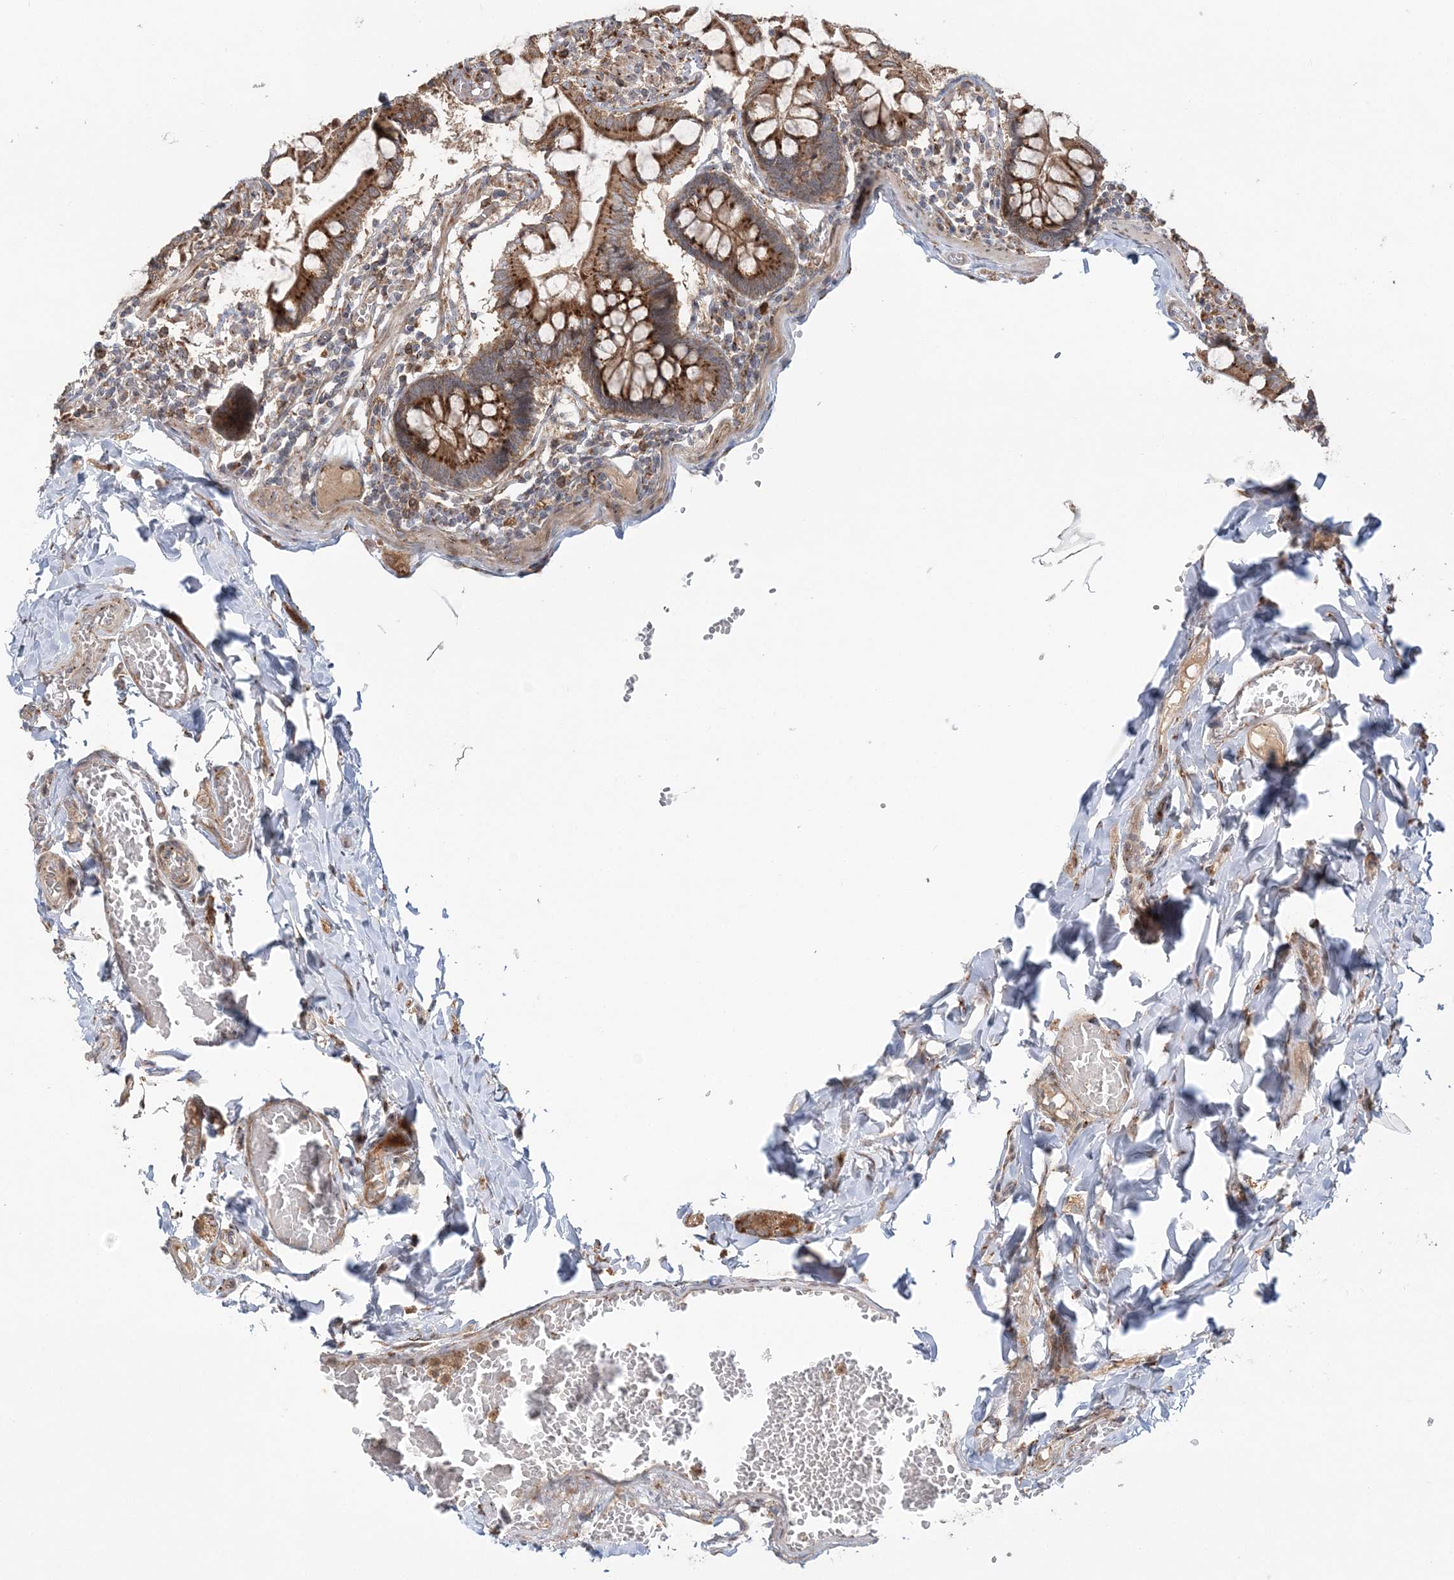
{"staining": {"intensity": "moderate", "quantity": ">75%", "location": "cytoplasmic/membranous"}, "tissue": "small intestine", "cell_type": "Glandular cells", "image_type": "normal", "snomed": [{"axis": "morphology", "description": "Normal tissue, NOS"}, {"axis": "topography", "description": "Small intestine"}], "caption": "Normal small intestine displays moderate cytoplasmic/membranous staining in approximately >75% of glandular cells, visualized by immunohistochemistry. The protein is shown in brown color, while the nuclei are stained blue.", "gene": "ABCC3", "patient": {"sex": "male", "age": 41}}